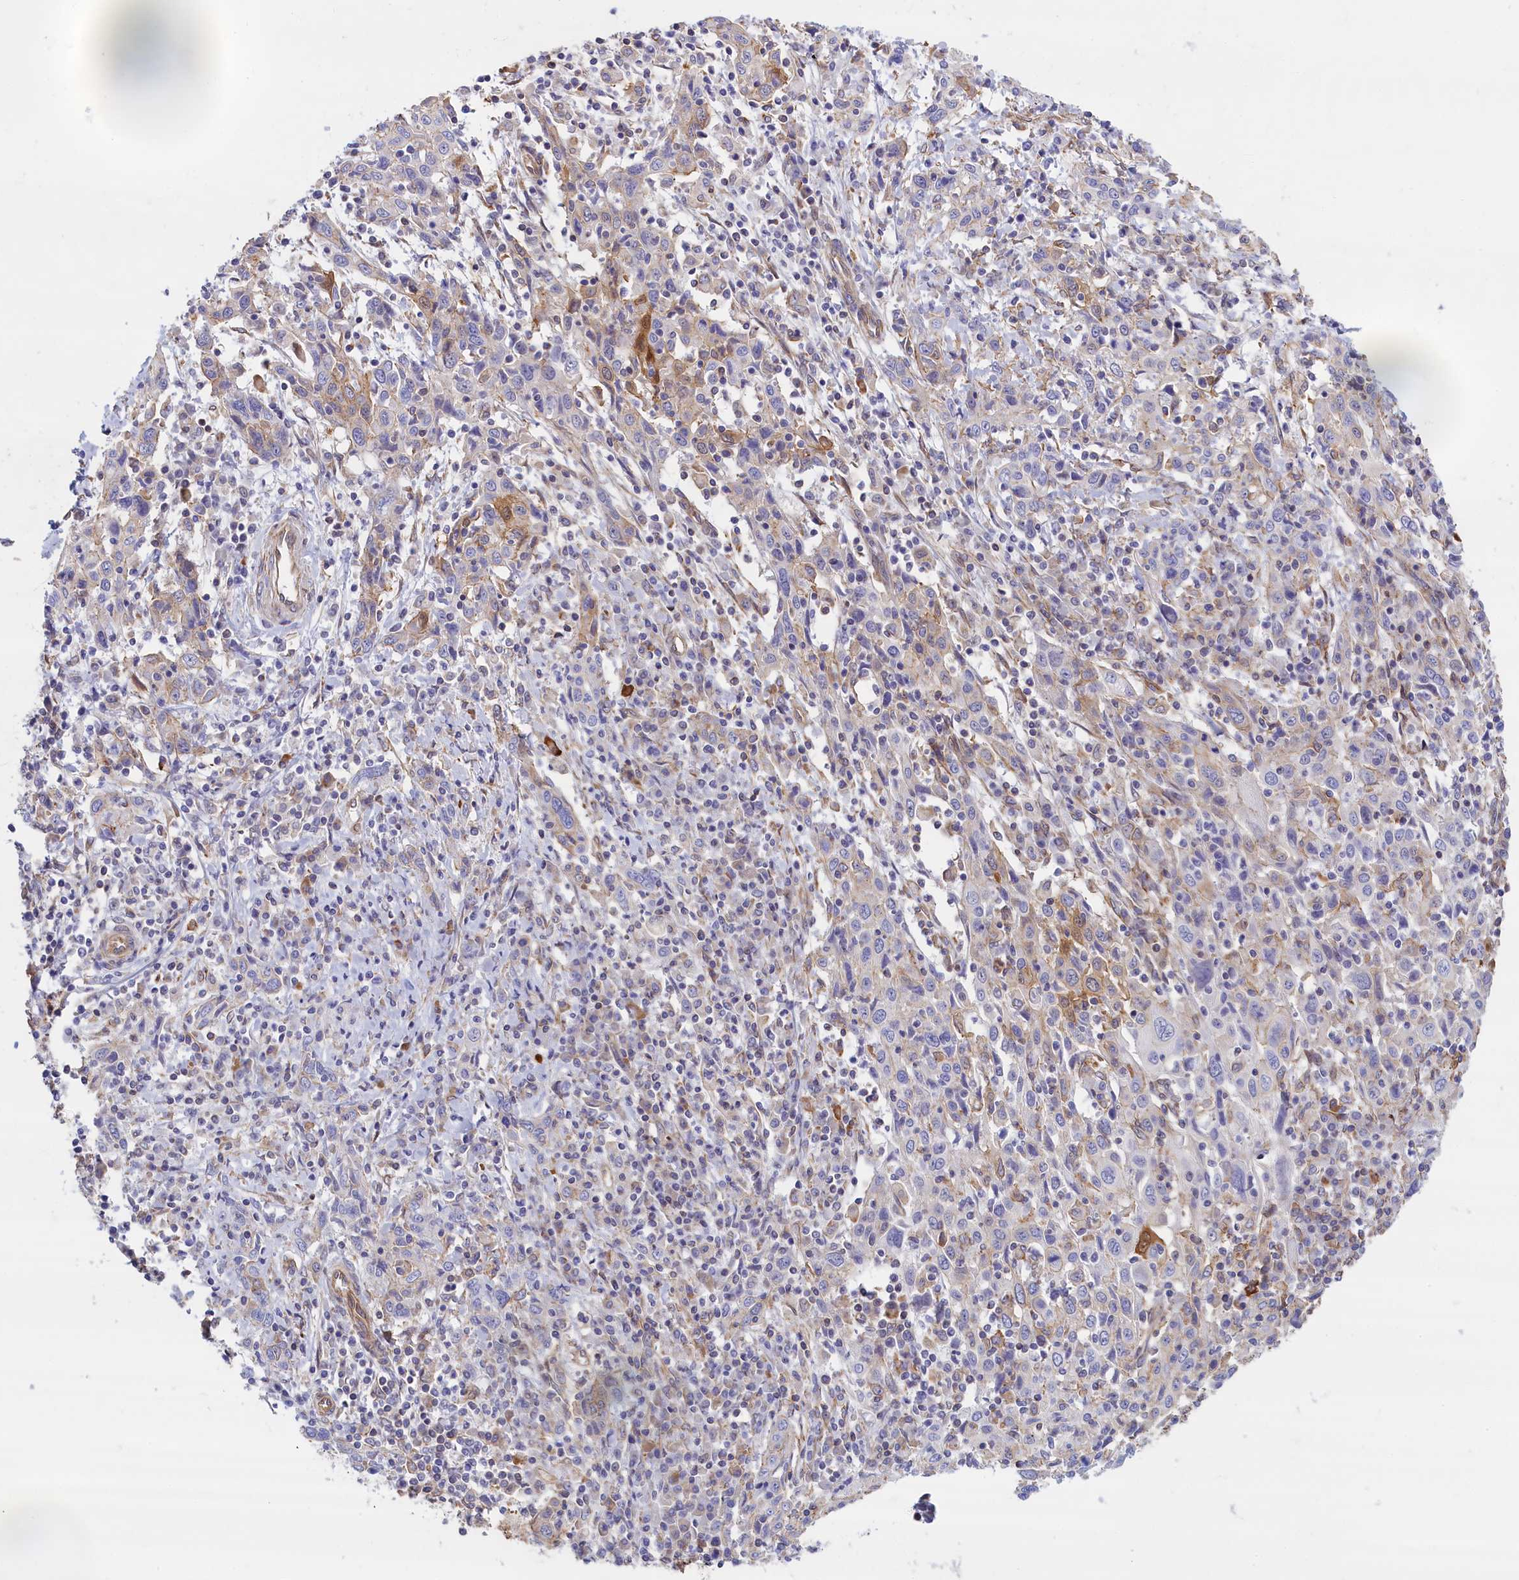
{"staining": {"intensity": "moderate", "quantity": "<25%", "location": "cytoplasmic/membranous"}, "tissue": "cervical cancer", "cell_type": "Tumor cells", "image_type": "cancer", "snomed": [{"axis": "morphology", "description": "Squamous cell carcinoma, NOS"}, {"axis": "topography", "description": "Cervix"}], "caption": "Immunohistochemistry of human squamous cell carcinoma (cervical) reveals low levels of moderate cytoplasmic/membranous staining in about <25% of tumor cells.", "gene": "ABCC12", "patient": {"sex": "female", "age": 46}}